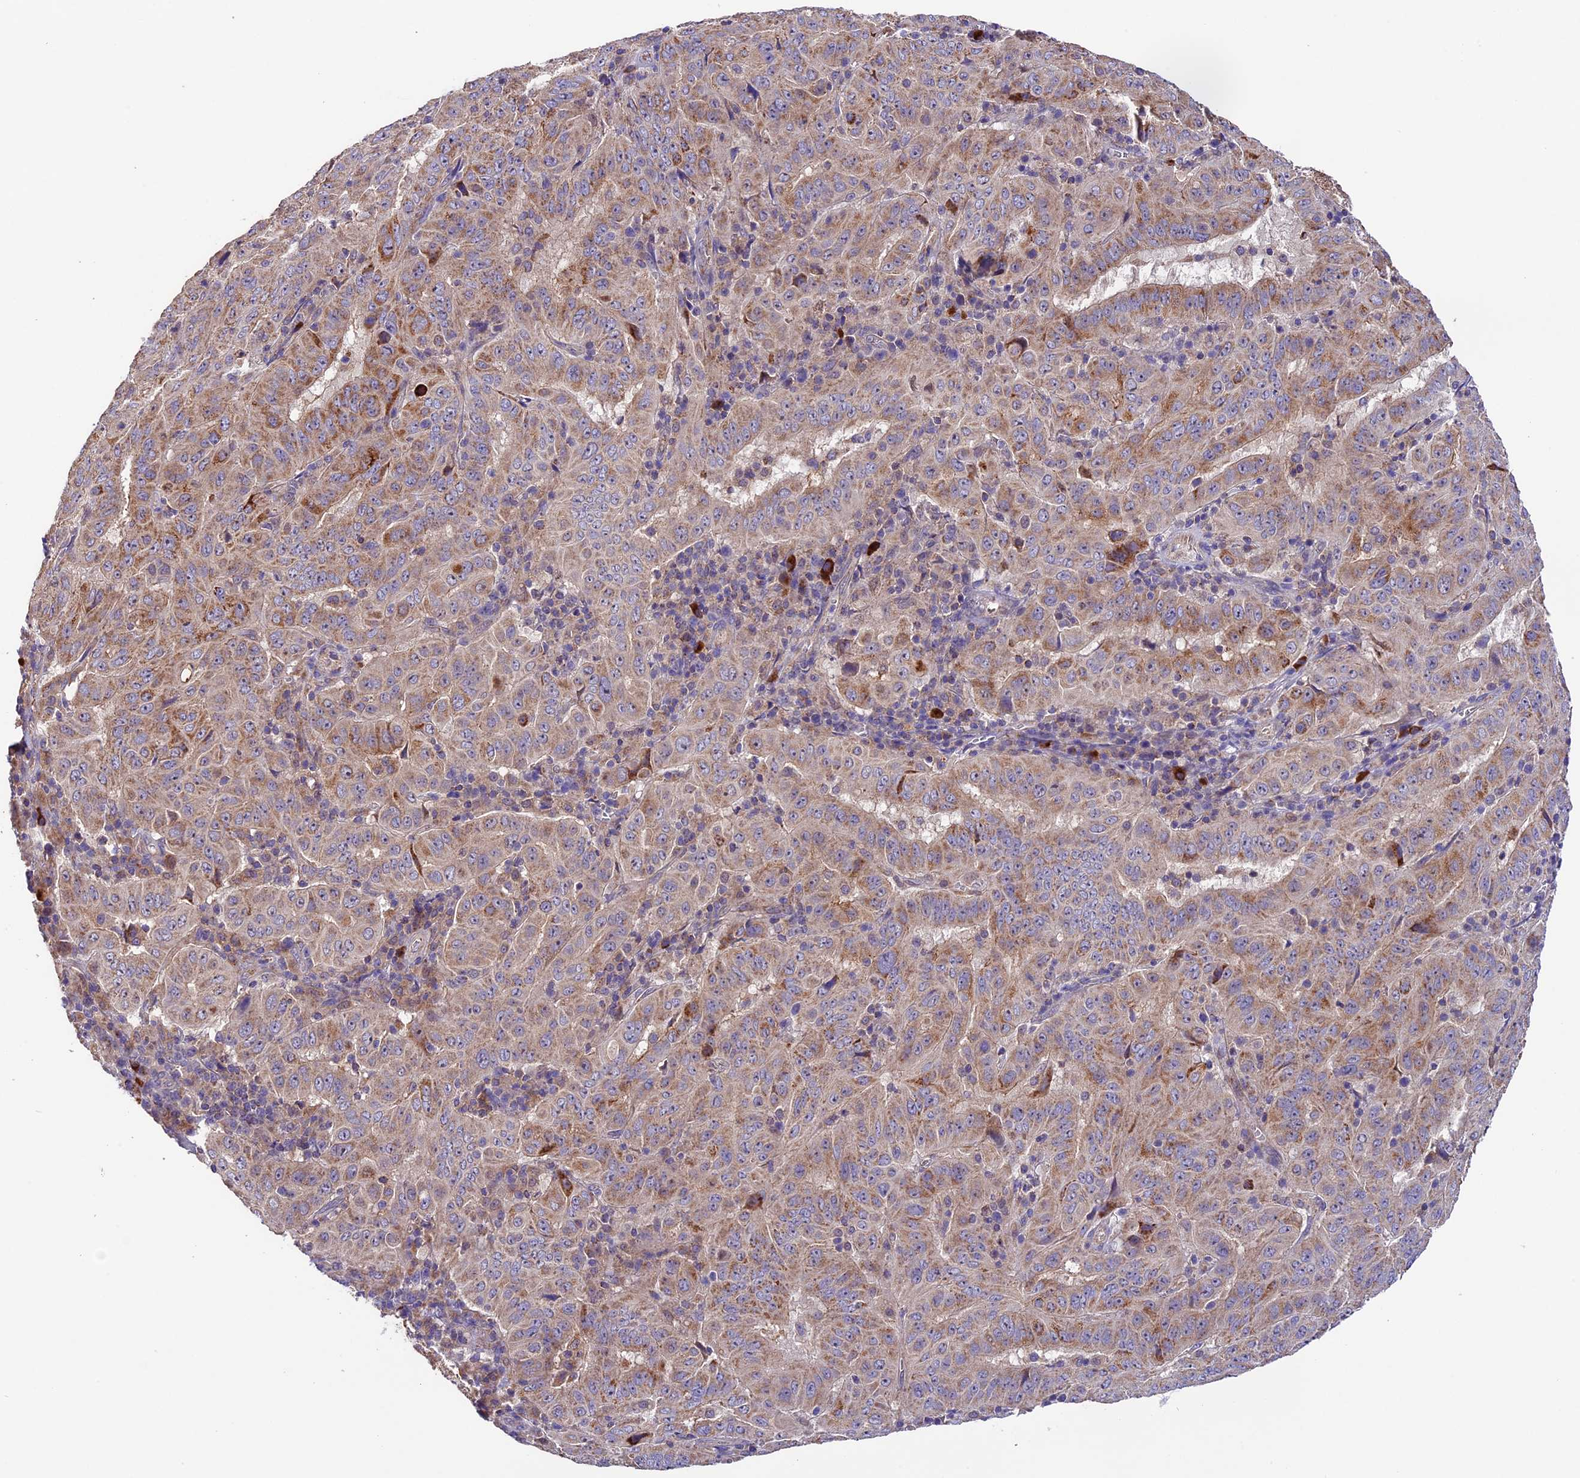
{"staining": {"intensity": "moderate", "quantity": ">75%", "location": "cytoplasmic/membranous"}, "tissue": "pancreatic cancer", "cell_type": "Tumor cells", "image_type": "cancer", "snomed": [{"axis": "morphology", "description": "Adenocarcinoma, NOS"}, {"axis": "topography", "description": "Pancreas"}], "caption": "Tumor cells show medium levels of moderate cytoplasmic/membranous positivity in about >75% of cells in adenocarcinoma (pancreatic). The staining was performed using DAB, with brown indicating positive protein expression. Nuclei are stained blue with hematoxylin.", "gene": "METTL22", "patient": {"sex": "male", "age": 63}}